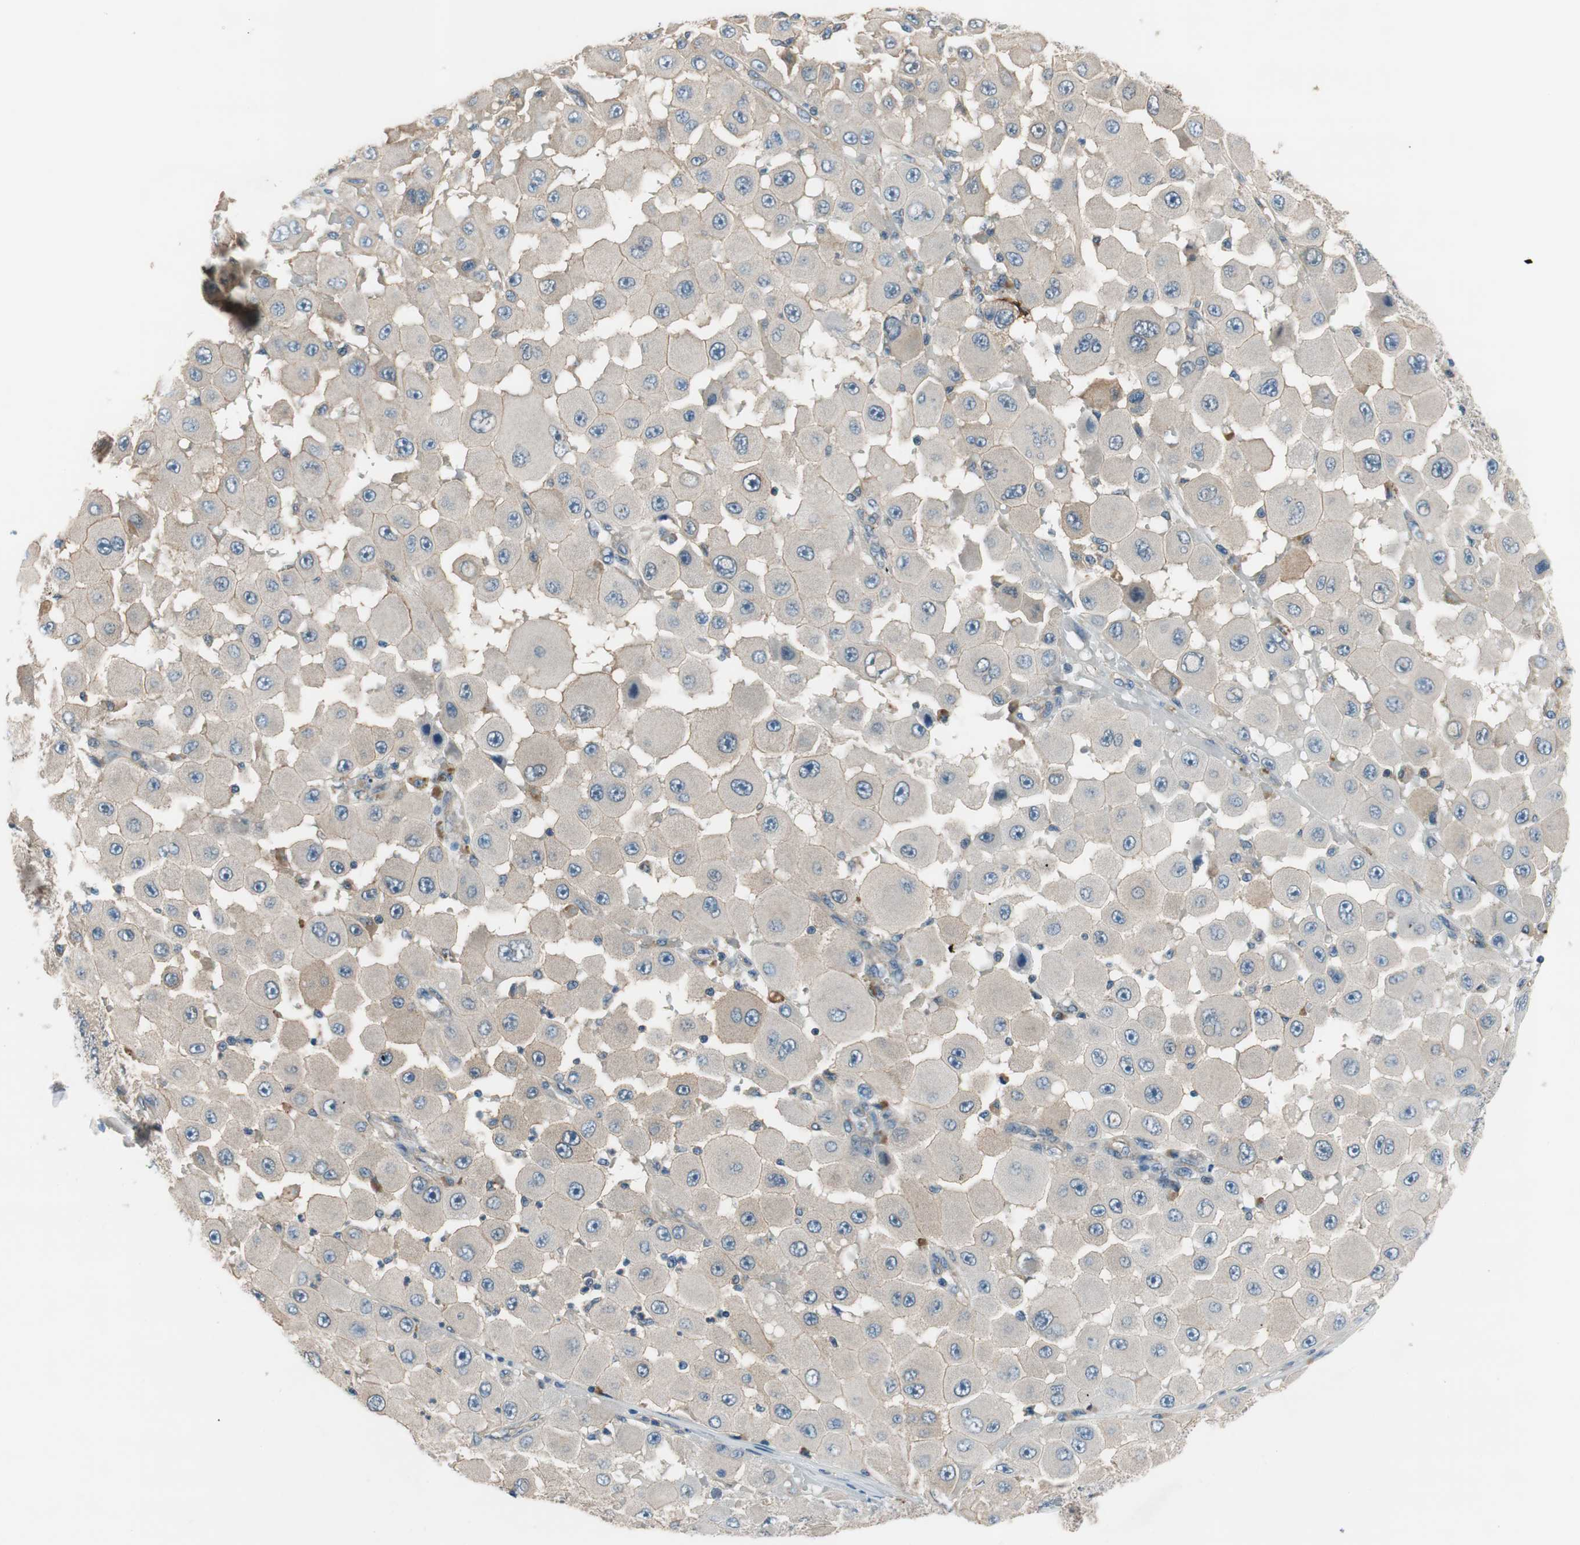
{"staining": {"intensity": "weak", "quantity": "<25%", "location": "cytoplasmic/membranous"}, "tissue": "melanoma", "cell_type": "Tumor cells", "image_type": "cancer", "snomed": [{"axis": "morphology", "description": "Malignant melanoma, NOS"}, {"axis": "topography", "description": "Skin"}], "caption": "Immunohistochemical staining of malignant melanoma displays no significant expression in tumor cells. (Stains: DAB (3,3'-diaminobenzidine) immunohistochemistry (IHC) with hematoxylin counter stain, Microscopy: brightfield microscopy at high magnification).", "gene": "CALML3", "patient": {"sex": "female", "age": 81}}